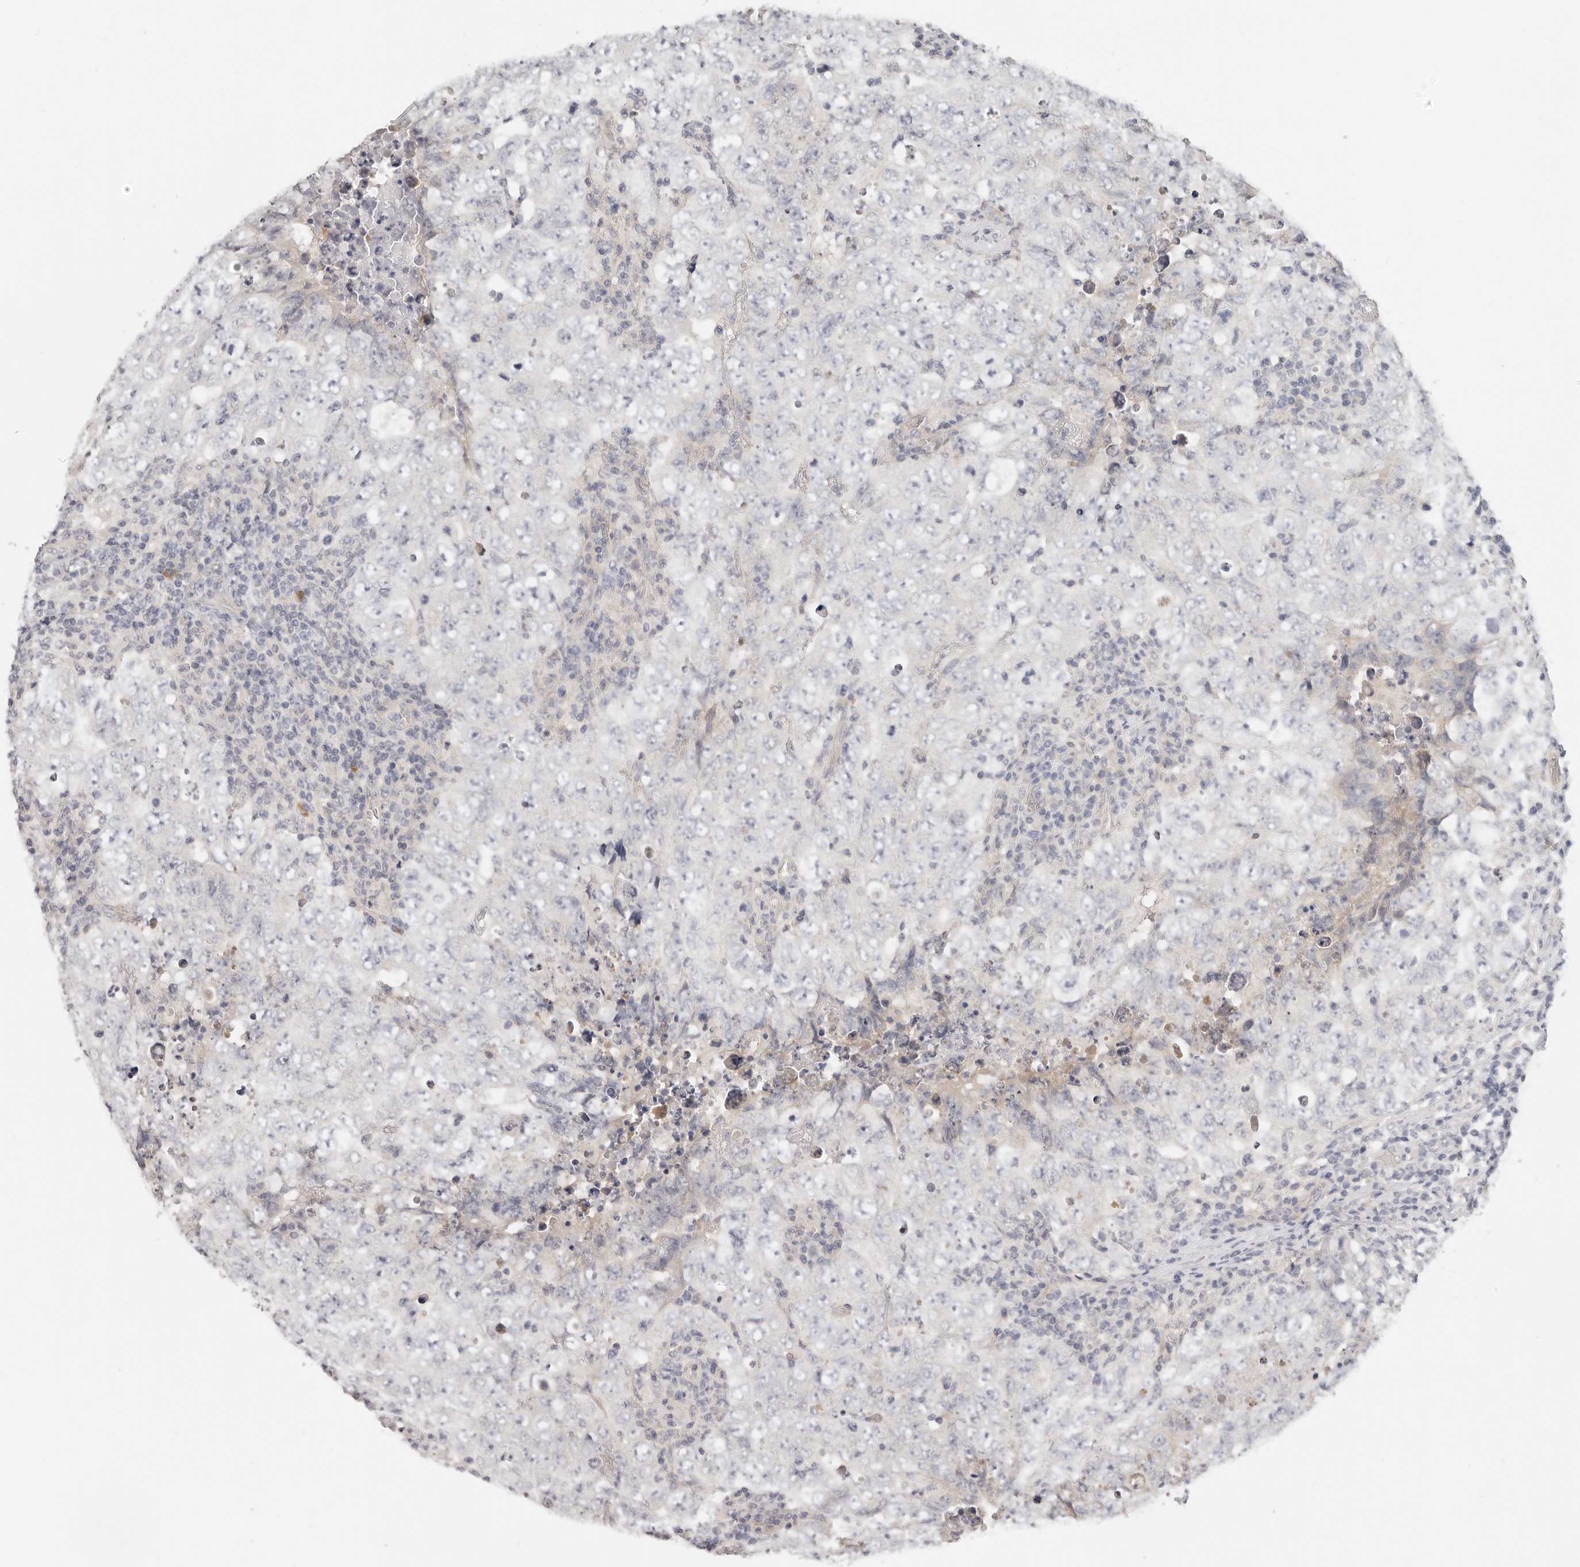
{"staining": {"intensity": "negative", "quantity": "none", "location": "none"}, "tissue": "testis cancer", "cell_type": "Tumor cells", "image_type": "cancer", "snomed": [{"axis": "morphology", "description": "Carcinoma, Embryonal, NOS"}, {"axis": "topography", "description": "Testis"}], "caption": "Immunohistochemistry (IHC) photomicrograph of neoplastic tissue: human testis cancer (embryonal carcinoma) stained with DAB displays no significant protein positivity in tumor cells.", "gene": "GGPS1", "patient": {"sex": "male", "age": 26}}